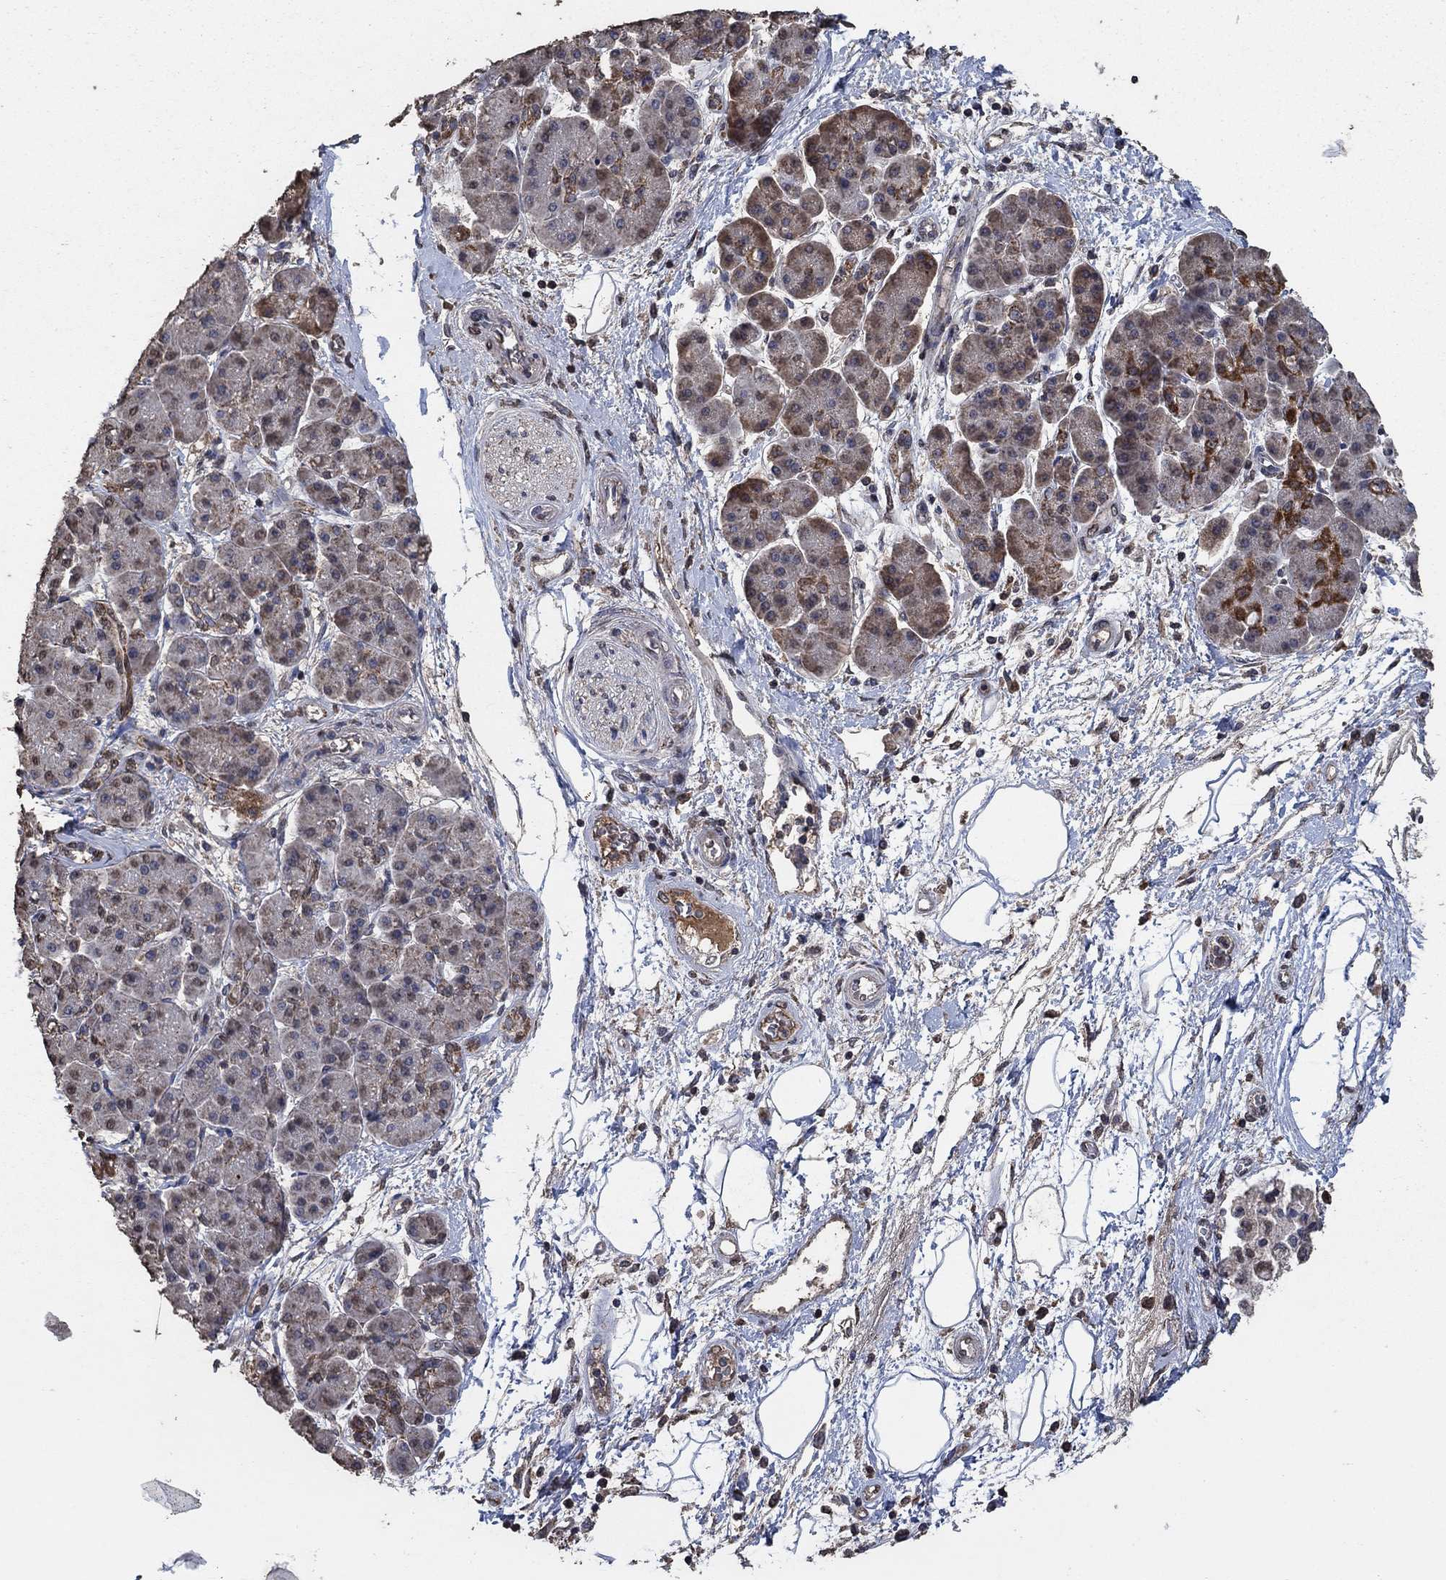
{"staining": {"intensity": "strong", "quantity": "25%-75%", "location": "cytoplasmic/membranous"}, "tissue": "pancreatic cancer", "cell_type": "Tumor cells", "image_type": "cancer", "snomed": [{"axis": "morphology", "description": "Adenocarcinoma, NOS"}, {"axis": "topography", "description": "Pancreas"}], "caption": "Immunohistochemical staining of human pancreatic adenocarcinoma displays strong cytoplasmic/membranous protein expression in about 25%-75% of tumor cells. The protein of interest is stained brown, and the nuclei are stained in blue (DAB (3,3'-diaminobenzidine) IHC with brightfield microscopy, high magnification).", "gene": "MRPS24", "patient": {"sex": "female", "age": 73}}